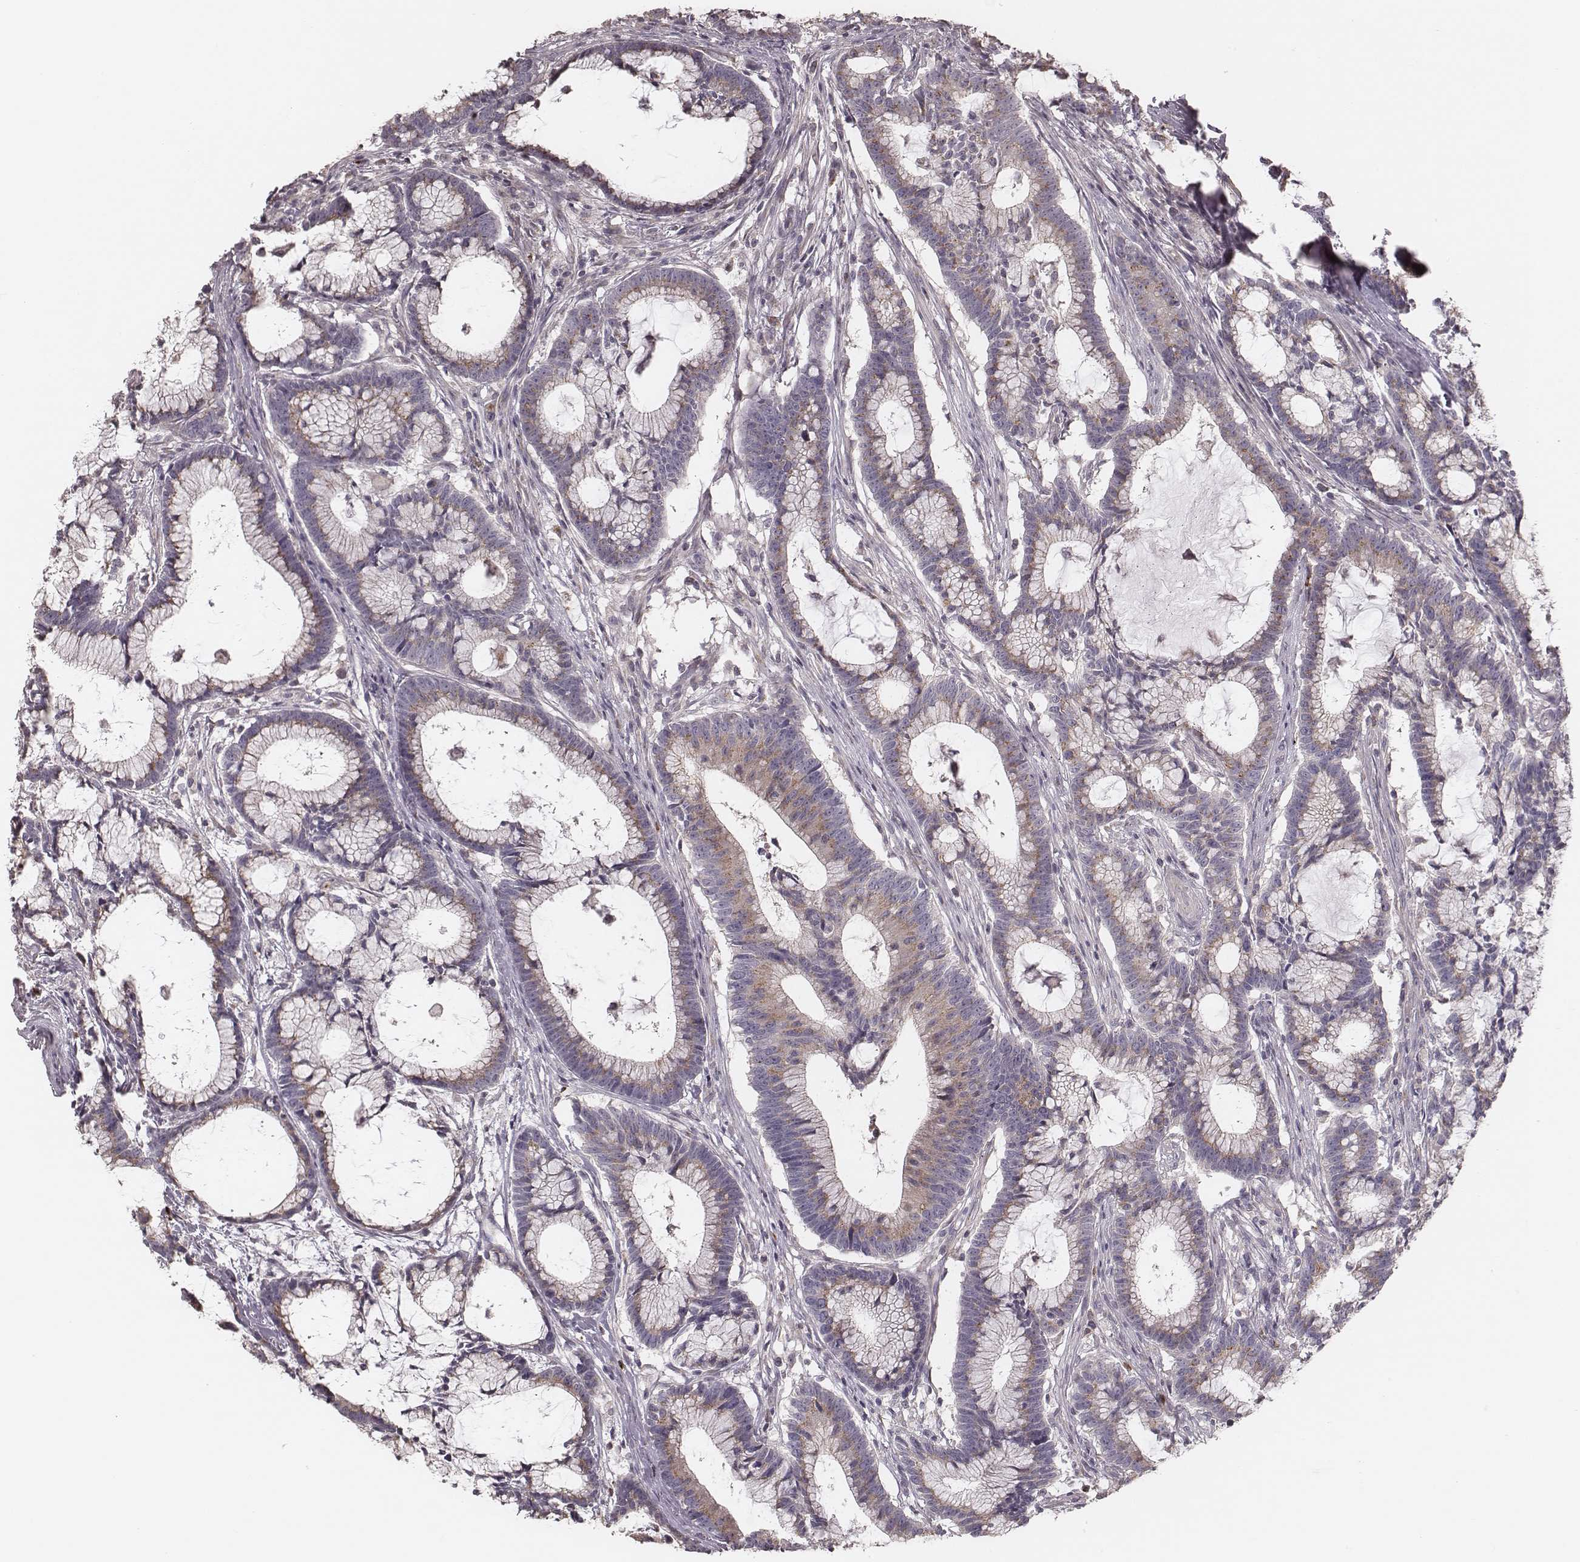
{"staining": {"intensity": "moderate", "quantity": ">75%", "location": "cytoplasmic/membranous"}, "tissue": "colorectal cancer", "cell_type": "Tumor cells", "image_type": "cancer", "snomed": [{"axis": "morphology", "description": "Adenocarcinoma, NOS"}, {"axis": "topography", "description": "Colon"}], "caption": "High-magnification brightfield microscopy of adenocarcinoma (colorectal) stained with DAB (3,3'-diaminobenzidine) (brown) and counterstained with hematoxylin (blue). tumor cells exhibit moderate cytoplasmic/membranous staining is appreciated in about>75% of cells.", "gene": "ABCA7", "patient": {"sex": "female", "age": 78}}